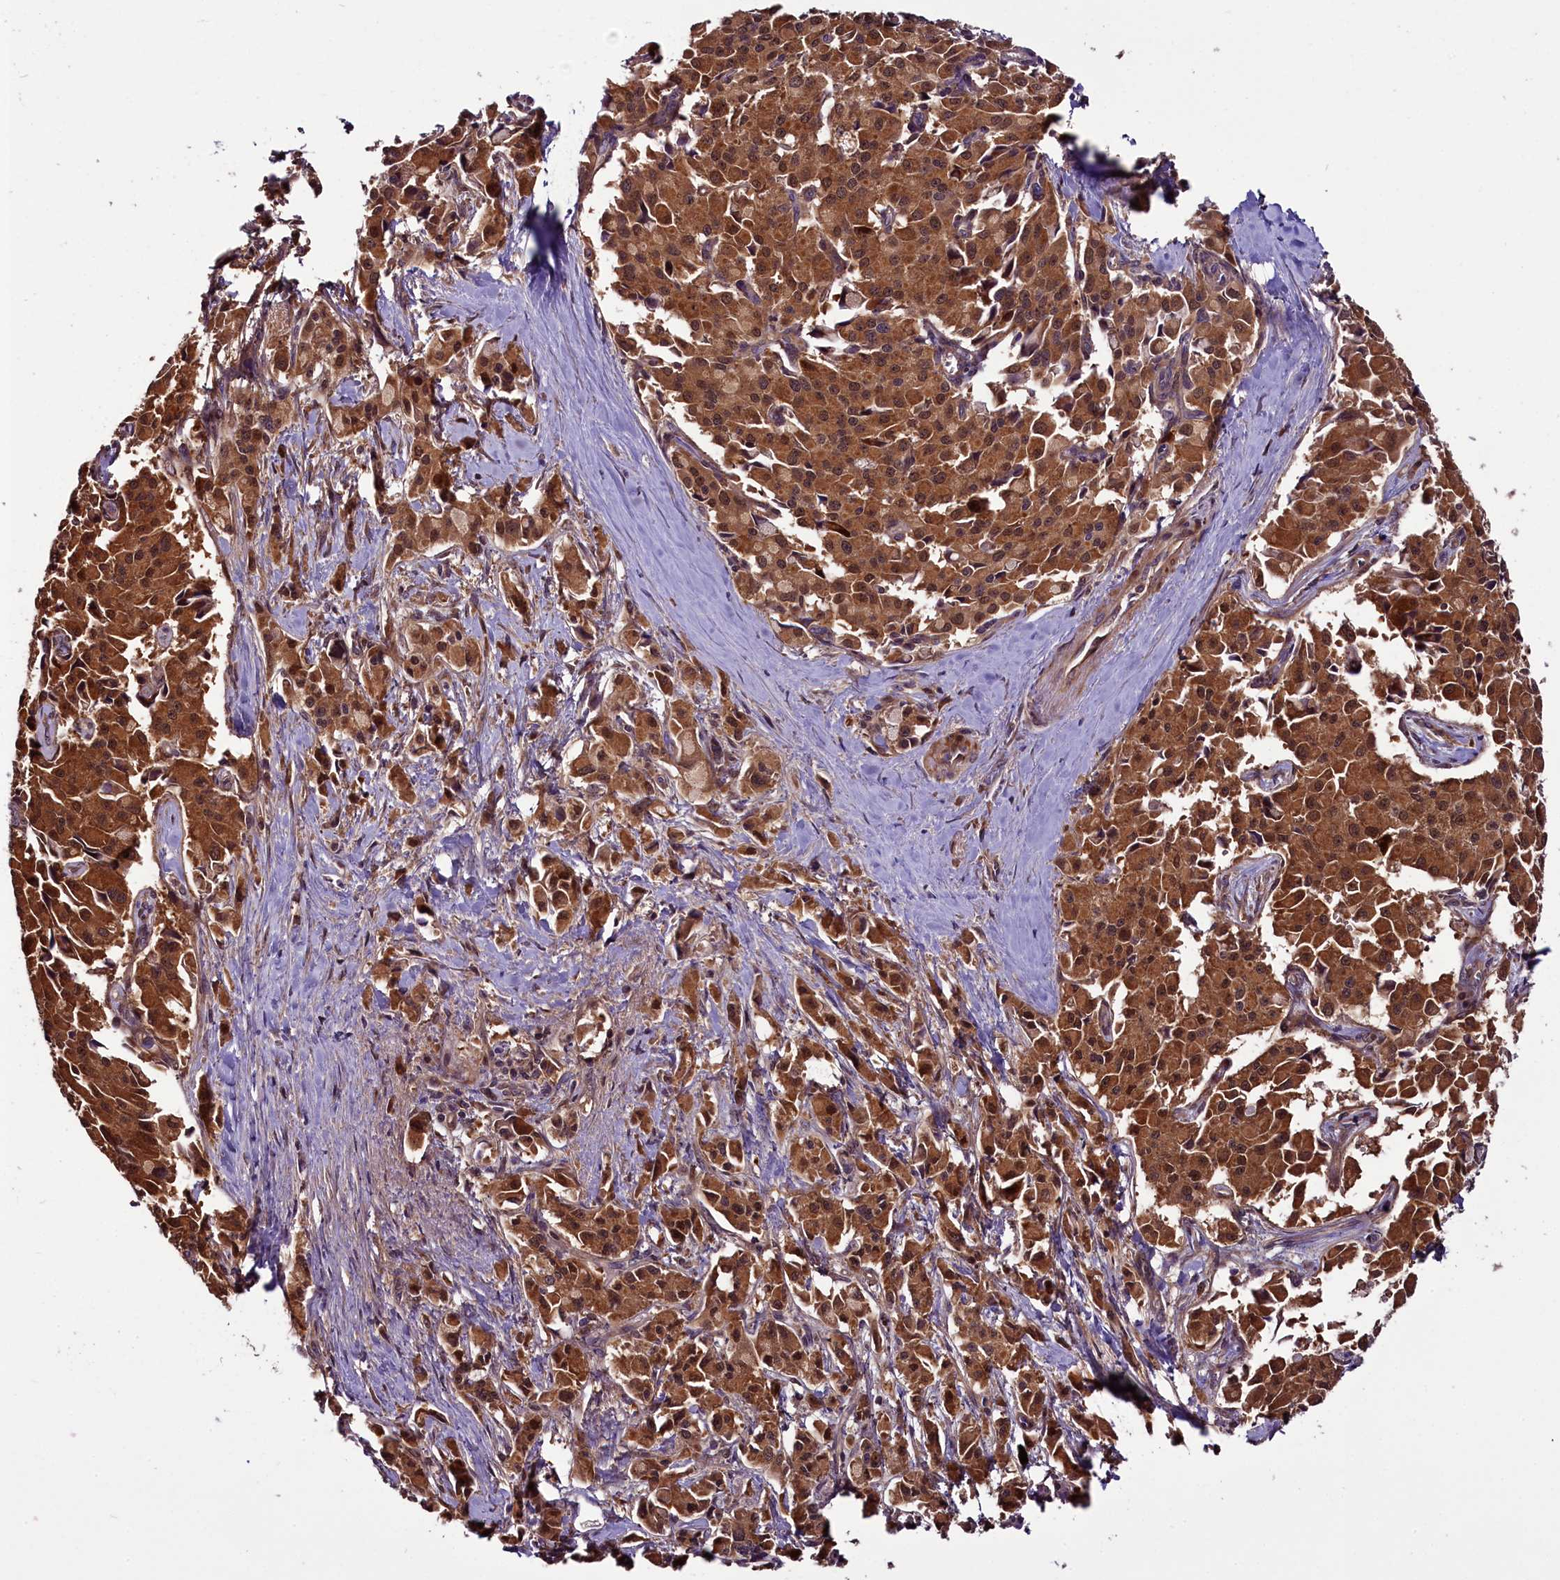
{"staining": {"intensity": "strong", "quantity": ">75%", "location": "cytoplasmic/membranous,nuclear"}, "tissue": "pancreatic cancer", "cell_type": "Tumor cells", "image_type": "cancer", "snomed": [{"axis": "morphology", "description": "Adenocarcinoma, NOS"}, {"axis": "topography", "description": "Pancreas"}], "caption": "The histopathology image shows a brown stain indicating the presence of a protein in the cytoplasmic/membranous and nuclear of tumor cells in pancreatic cancer.", "gene": "RPUSD2", "patient": {"sex": "male", "age": 65}}